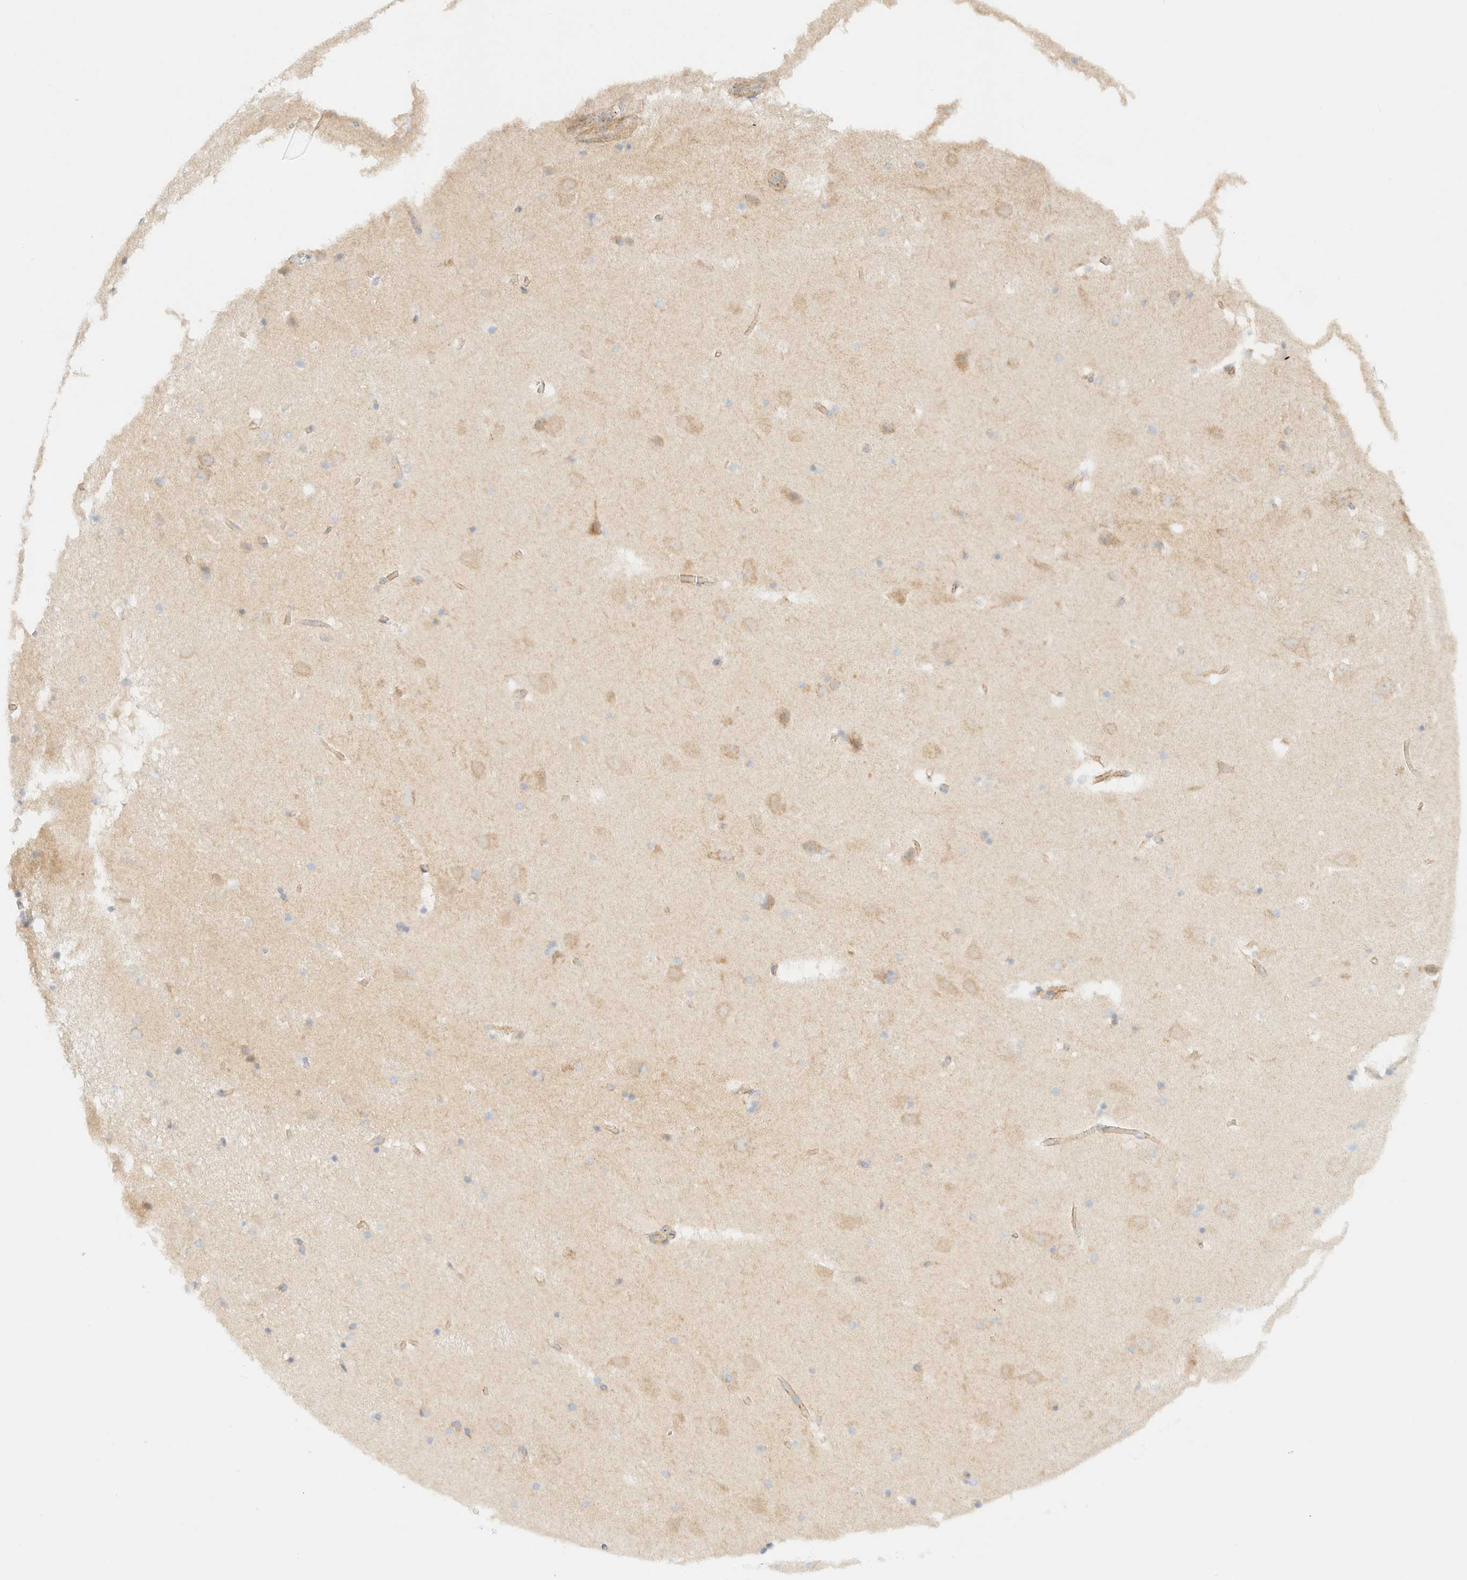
{"staining": {"intensity": "weak", "quantity": "<25%", "location": "cytoplasmic/membranous"}, "tissue": "hippocampus", "cell_type": "Glial cells", "image_type": "normal", "snomed": [{"axis": "morphology", "description": "Normal tissue, NOS"}, {"axis": "topography", "description": "Hippocampus"}], "caption": "High power microscopy image of an immunohistochemistry (IHC) micrograph of benign hippocampus, revealing no significant positivity in glial cells.", "gene": "MYO10", "patient": {"sex": "male", "age": 45}}